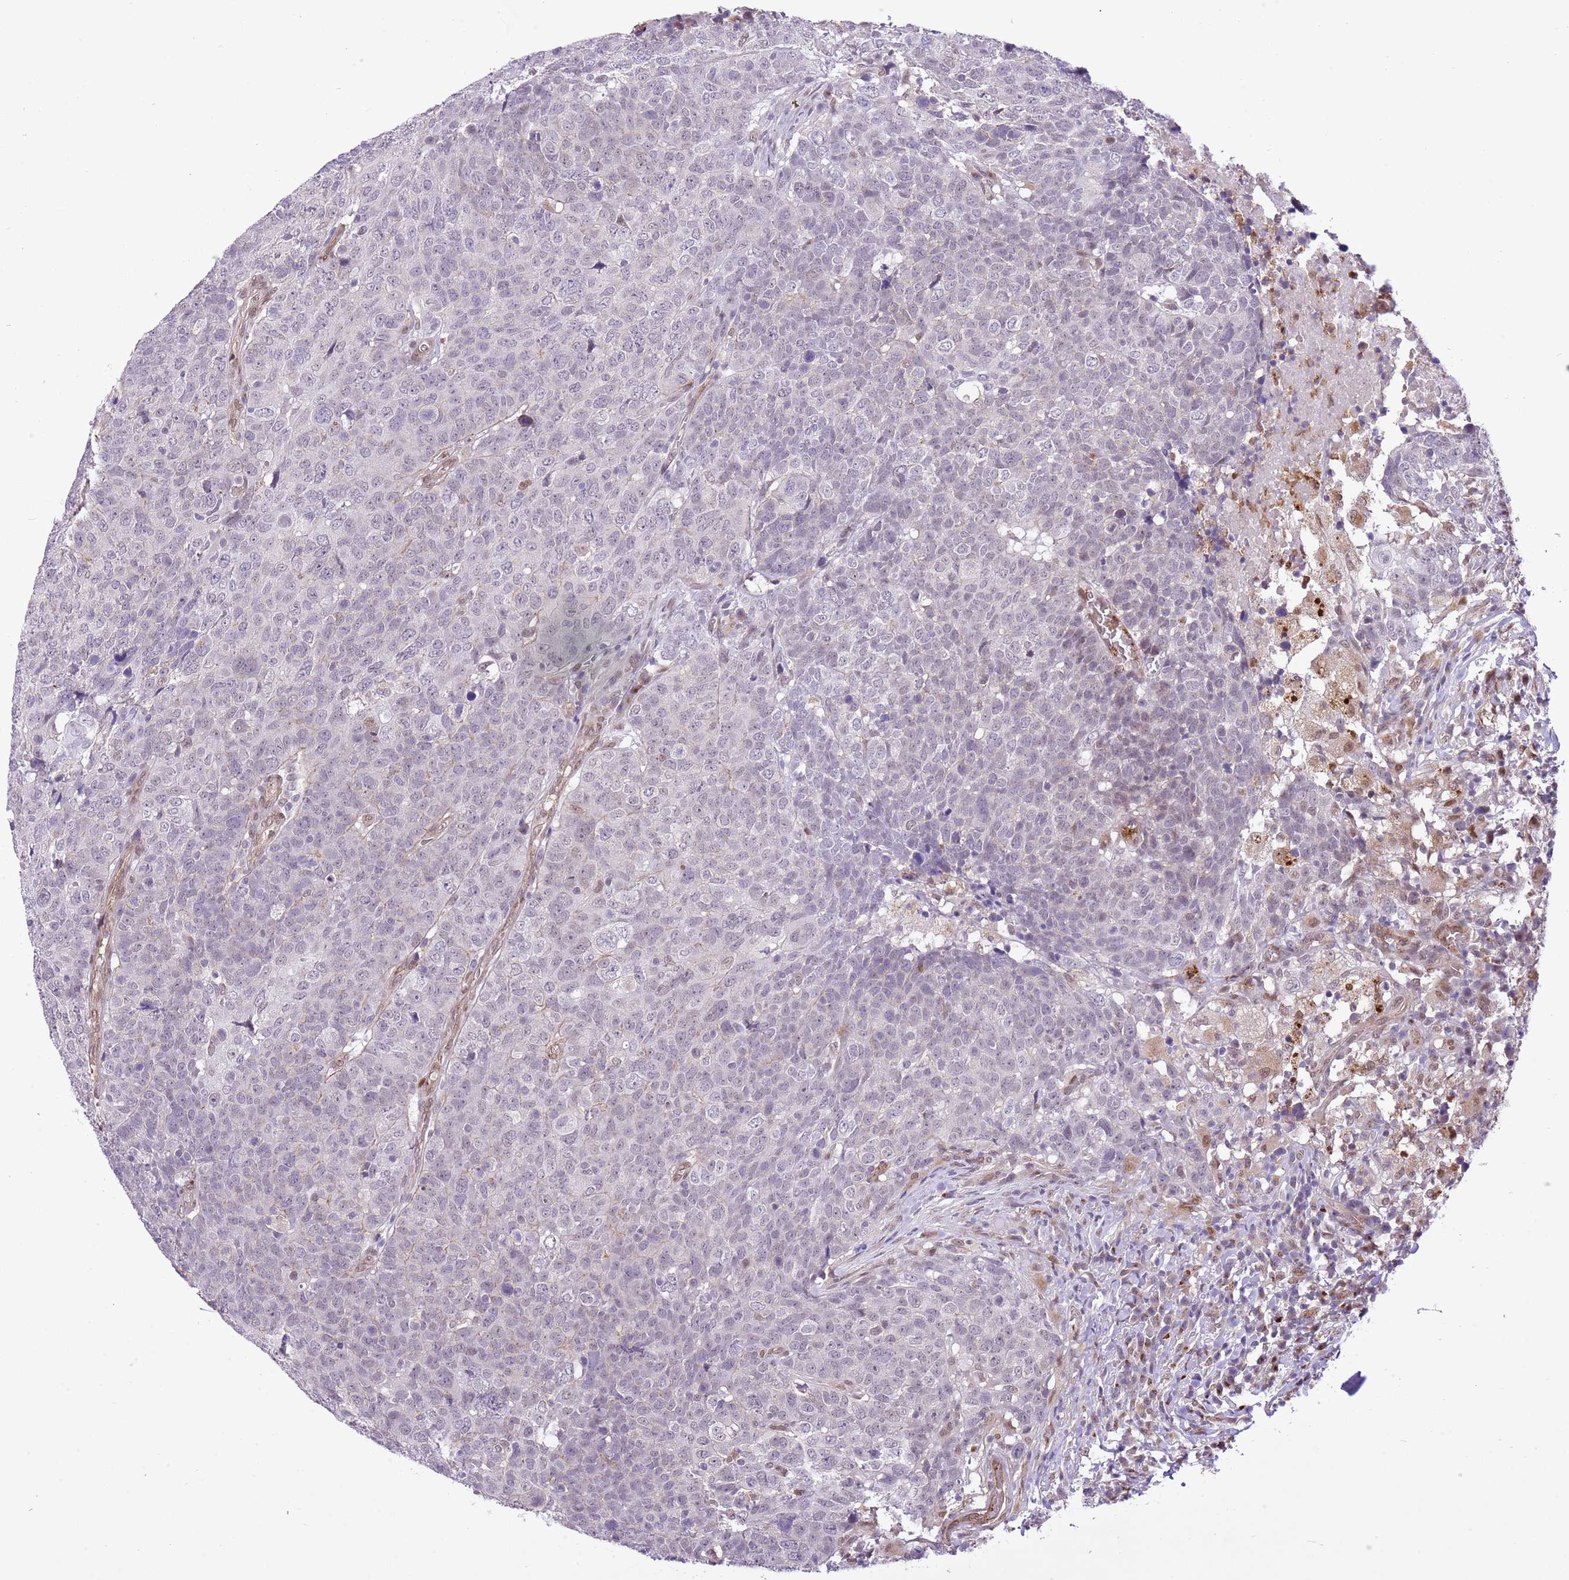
{"staining": {"intensity": "negative", "quantity": "none", "location": "none"}, "tissue": "head and neck cancer", "cell_type": "Tumor cells", "image_type": "cancer", "snomed": [{"axis": "morphology", "description": "Normal tissue, NOS"}, {"axis": "morphology", "description": "Squamous cell carcinoma, NOS"}, {"axis": "topography", "description": "Skeletal muscle"}, {"axis": "topography", "description": "Vascular tissue"}, {"axis": "topography", "description": "Peripheral nerve tissue"}, {"axis": "topography", "description": "Head-Neck"}], "caption": "IHC micrograph of neoplastic tissue: squamous cell carcinoma (head and neck) stained with DAB (3,3'-diaminobenzidine) demonstrates no significant protein staining in tumor cells. The staining was performed using DAB (3,3'-diaminobenzidine) to visualize the protein expression in brown, while the nuclei were stained in blue with hematoxylin (Magnification: 20x).", "gene": "NACC2", "patient": {"sex": "male", "age": 66}}